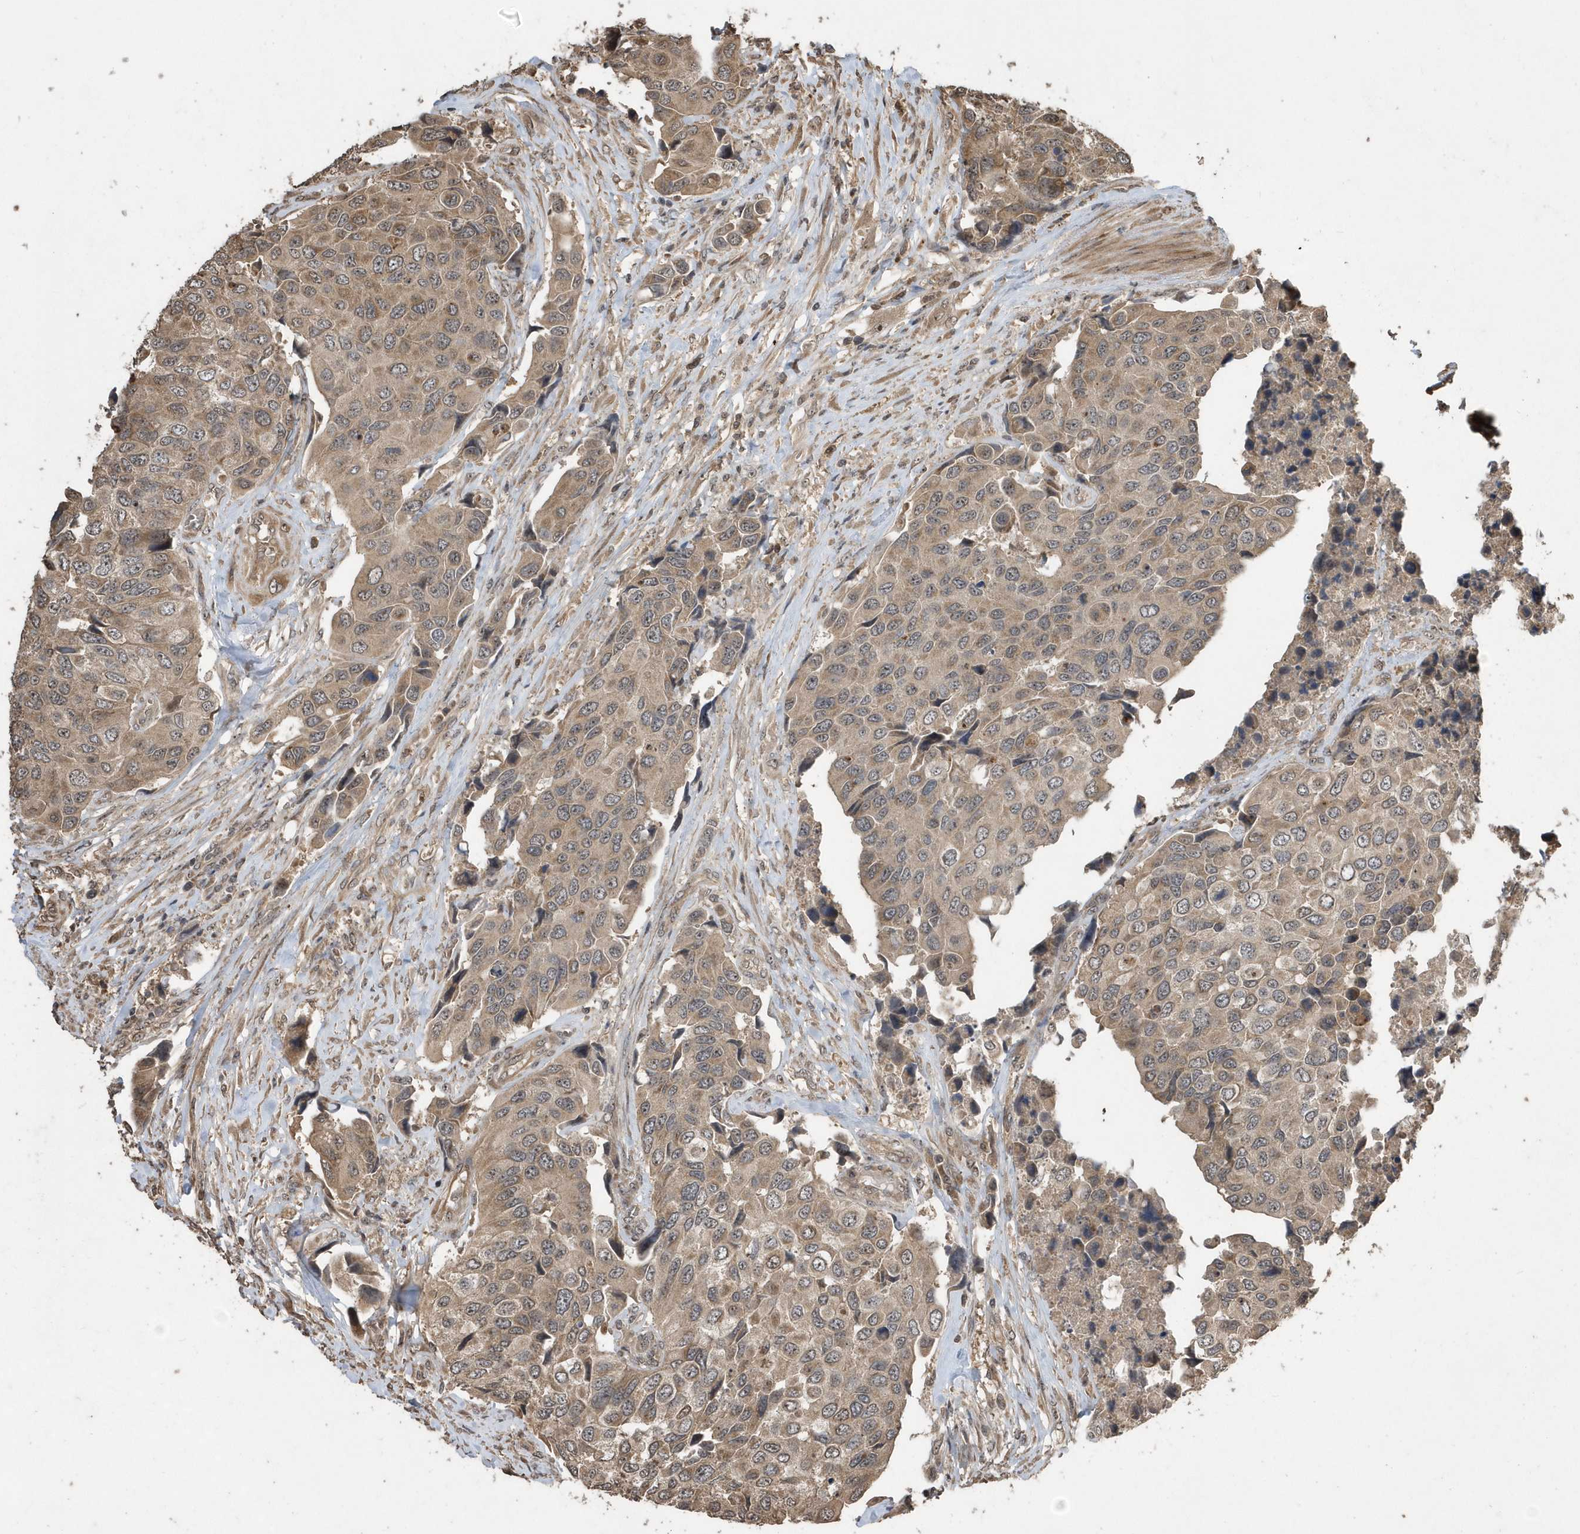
{"staining": {"intensity": "weak", "quantity": ">75%", "location": "cytoplasmic/membranous"}, "tissue": "urothelial cancer", "cell_type": "Tumor cells", "image_type": "cancer", "snomed": [{"axis": "morphology", "description": "Urothelial carcinoma, High grade"}, {"axis": "topography", "description": "Urinary bladder"}], "caption": "Protein expression analysis of human urothelial cancer reveals weak cytoplasmic/membranous expression in approximately >75% of tumor cells. (IHC, brightfield microscopy, high magnification).", "gene": "WASHC5", "patient": {"sex": "male", "age": 74}}